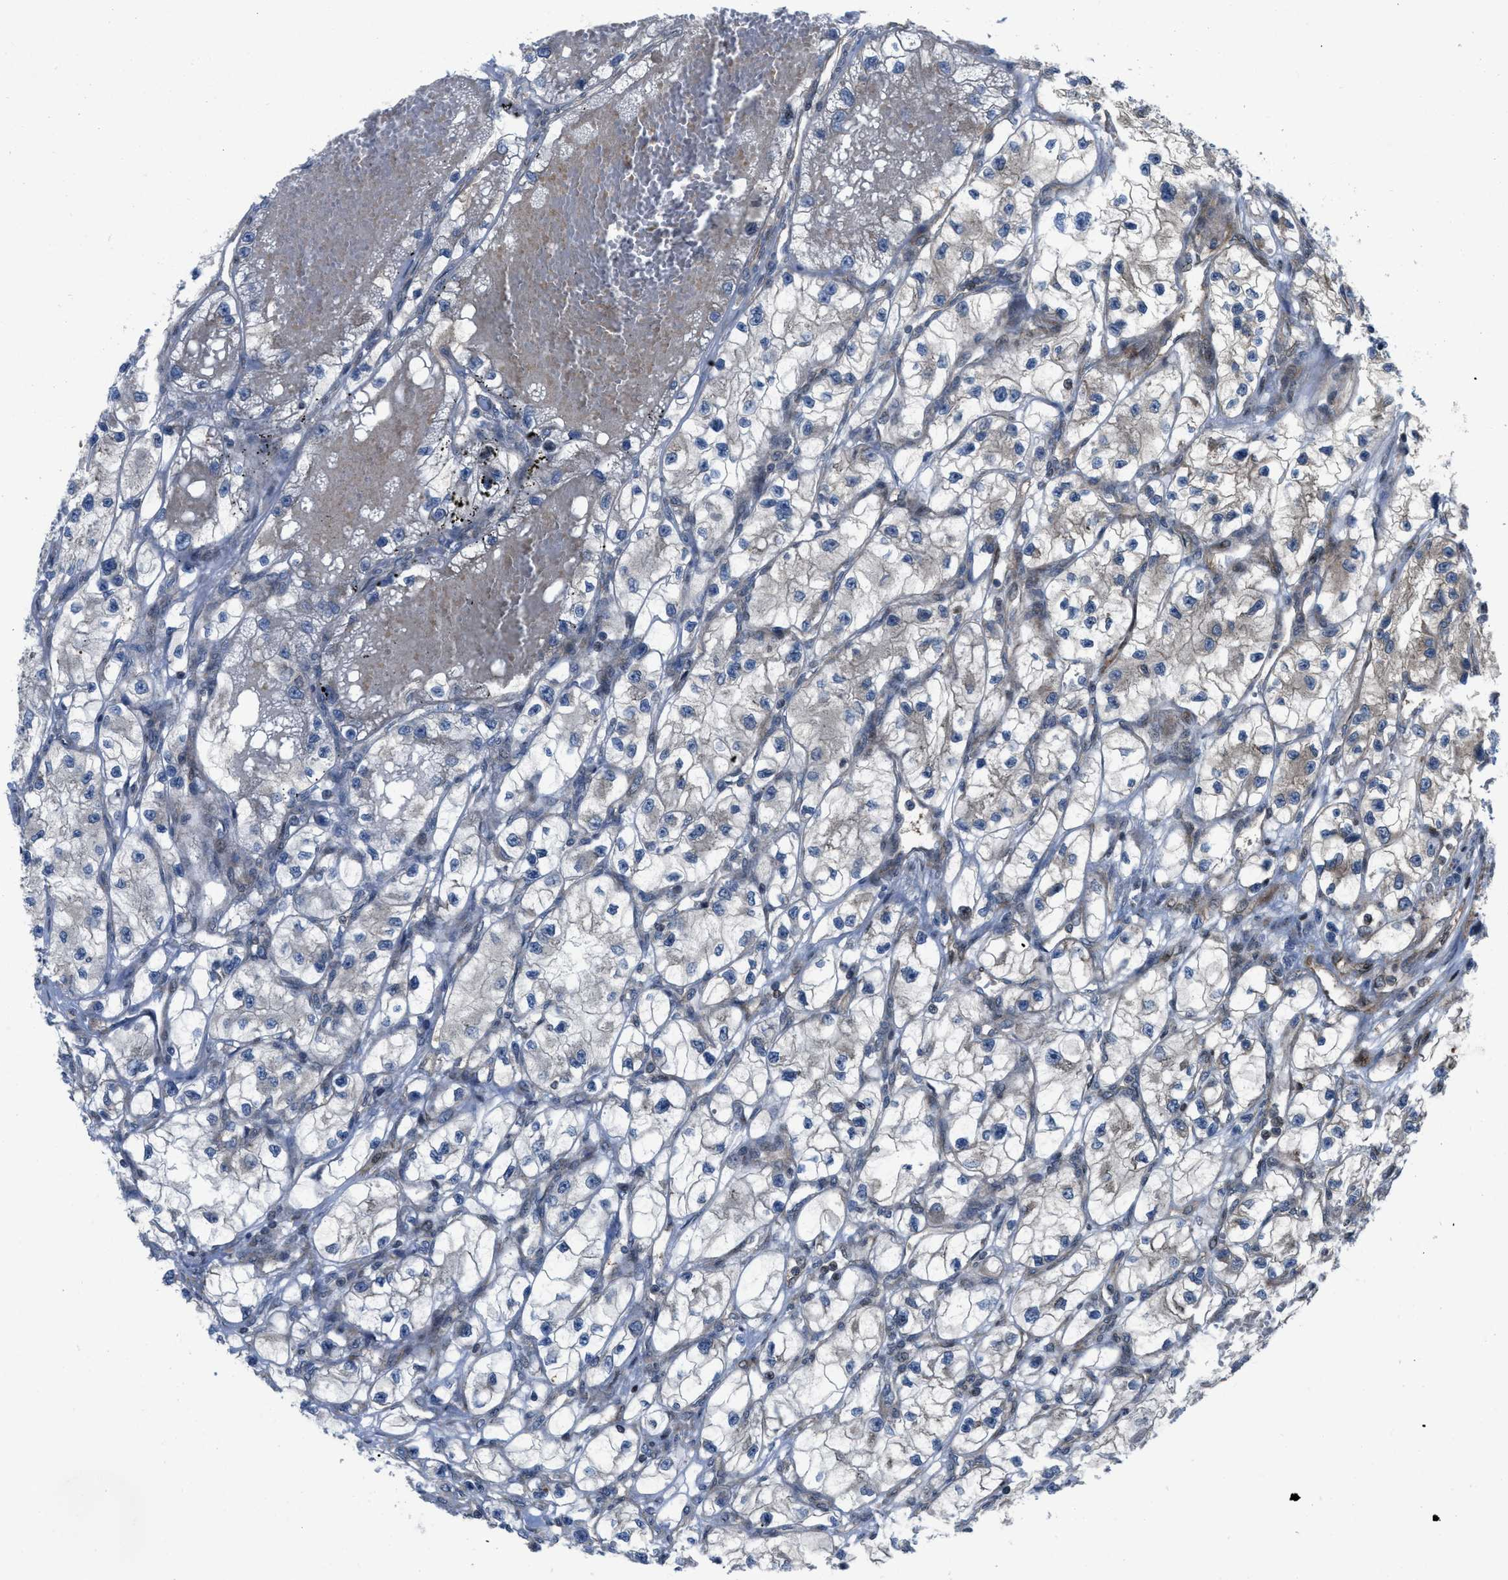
{"staining": {"intensity": "weak", "quantity": "<25%", "location": "cytoplasmic/membranous"}, "tissue": "renal cancer", "cell_type": "Tumor cells", "image_type": "cancer", "snomed": [{"axis": "morphology", "description": "Adenocarcinoma, NOS"}, {"axis": "topography", "description": "Kidney"}], "caption": "Adenocarcinoma (renal) was stained to show a protein in brown. There is no significant staining in tumor cells. The staining is performed using DAB (3,3'-diaminobenzidine) brown chromogen with nuclei counter-stained in using hematoxylin.", "gene": "PPP2CB", "patient": {"sex": "female", "age": 57}}